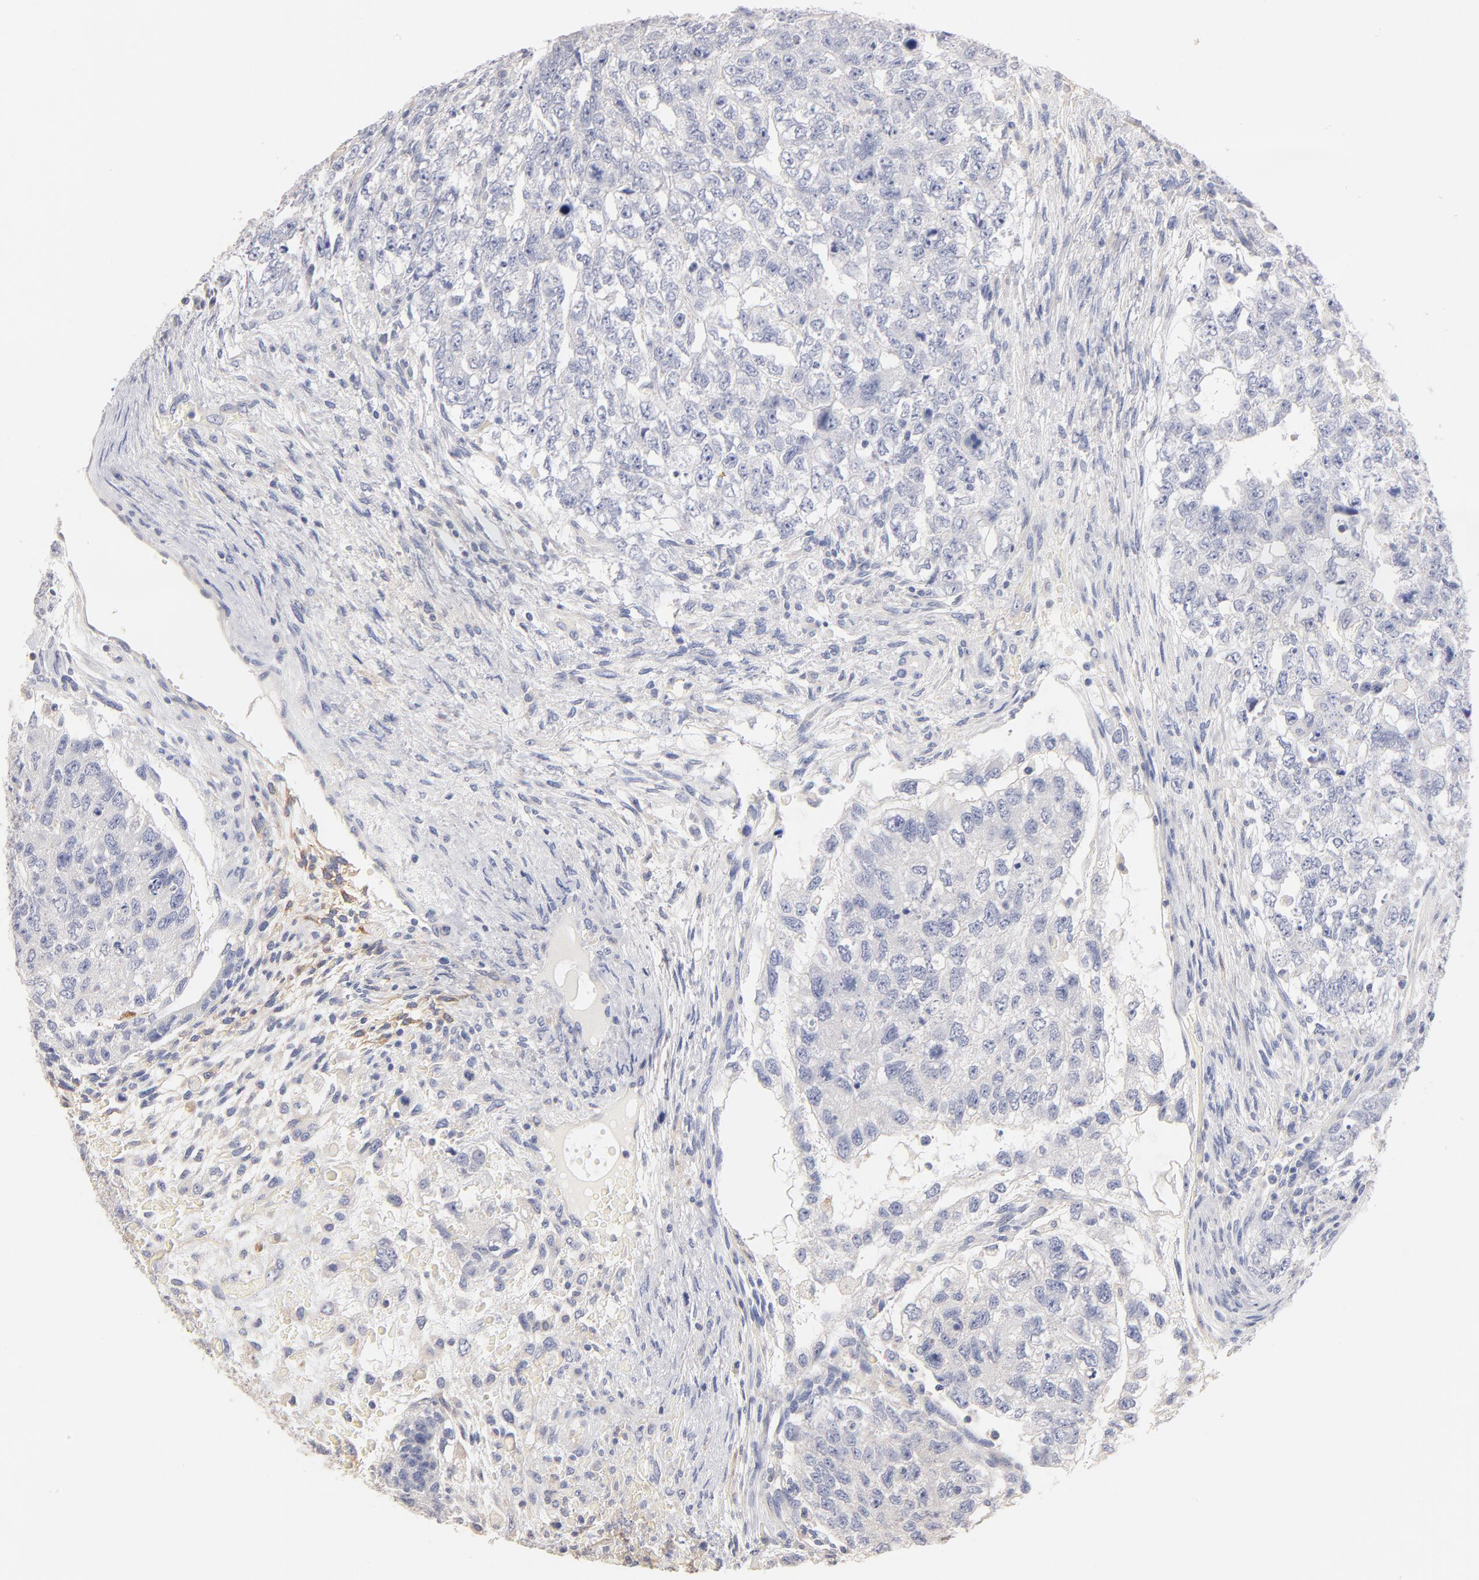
{"staining": {"intensity": "negative", "quantity": "none", "location": "none"}, "tissue": "testis cancer", "cell_type": "Tumor cells", "image_type": "cancer", "snomed": [{"axis": "morphology", "description": "Carcinoma, Embryonal, NOS"}, {"axis": "topography", "description": "Testis"}], "caption": "DAB immunohistochemical staining of human testis embryonal carcinoma displays no significant positivity in tumor cells.", "gene": "ITGA8", "patient": {"sex": "male", "age": 36}}